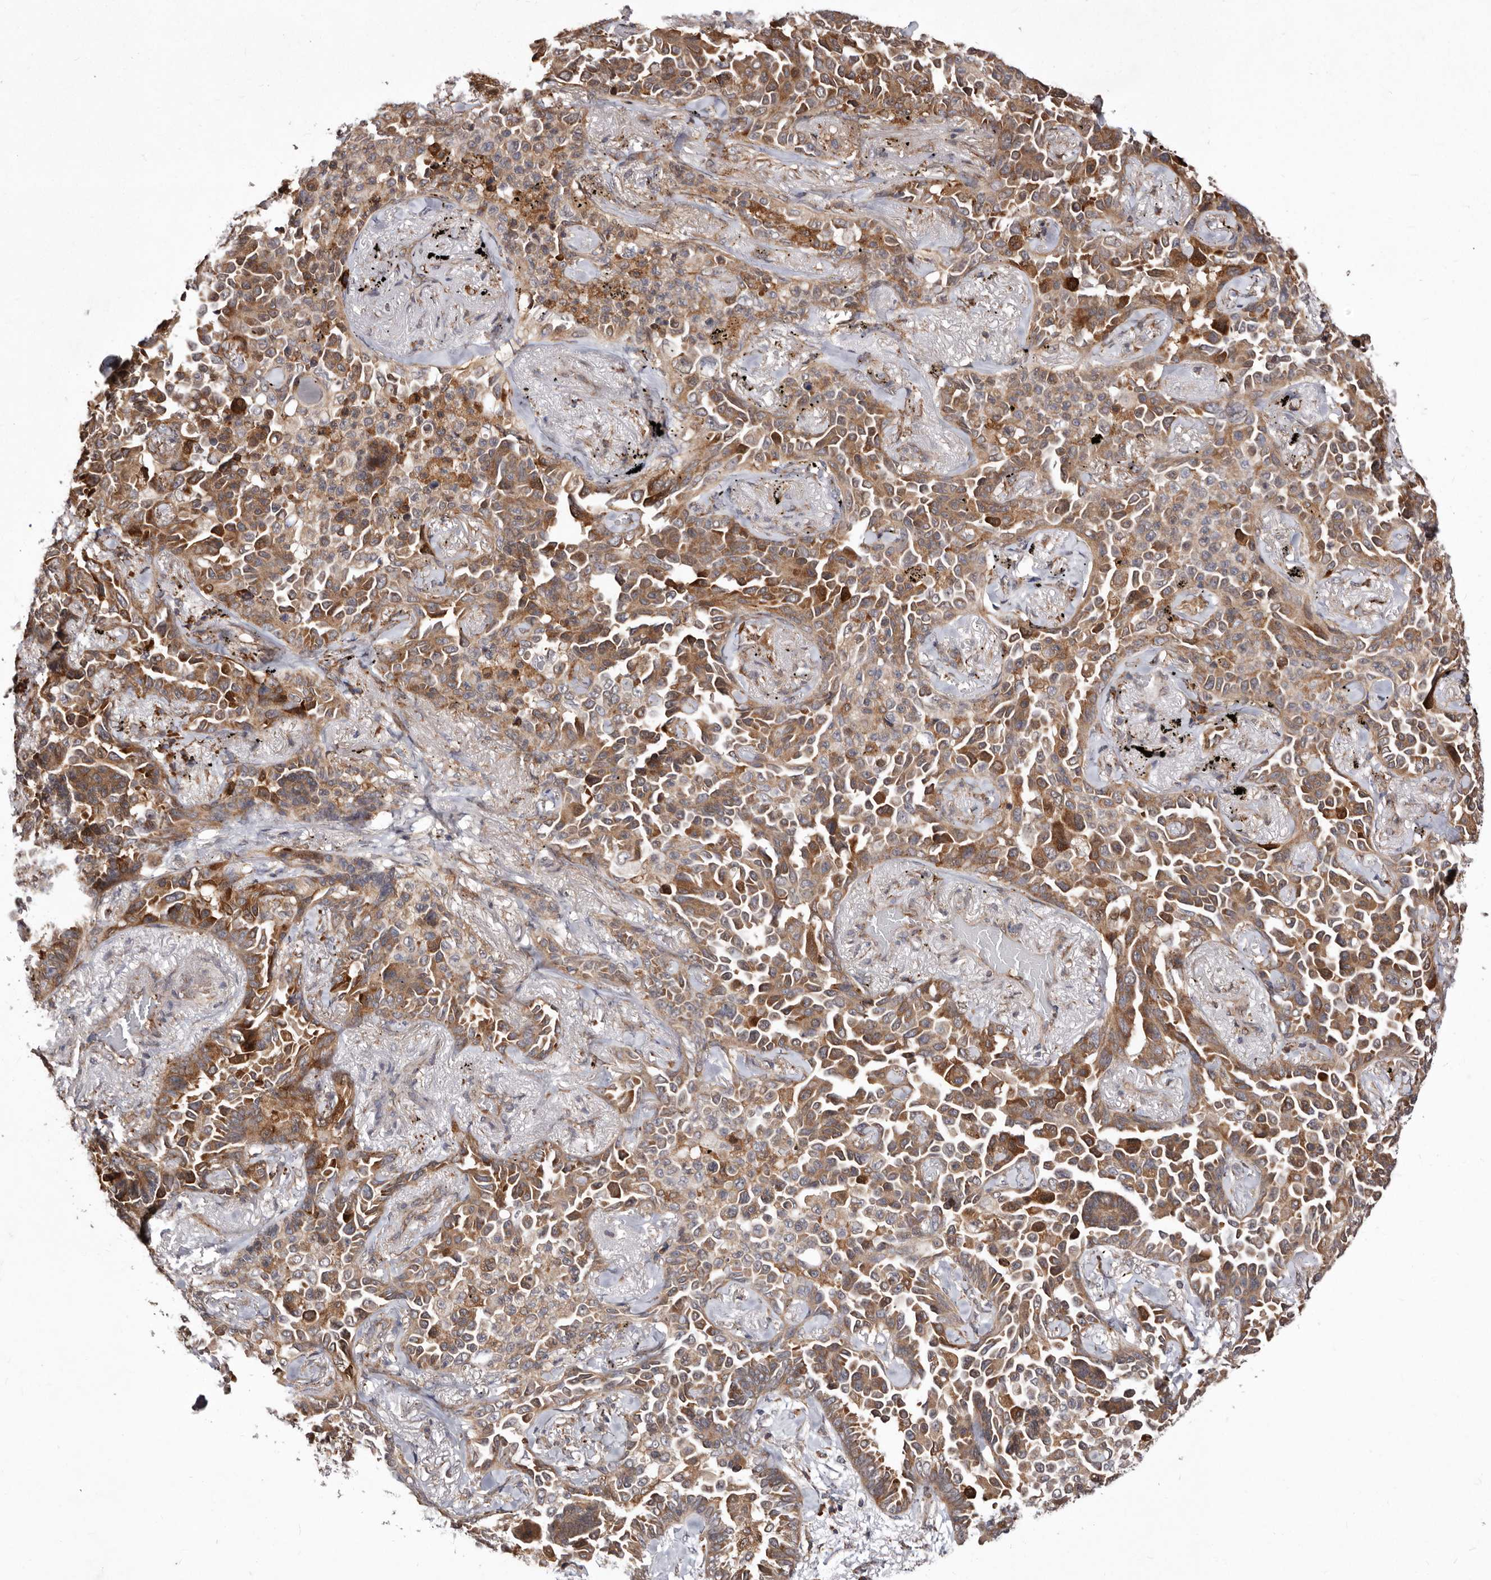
{"staining": {"intensity": "moderate", "quantity": ">75%", "location": "cytoplasmic/membranous"}, "tissue": "lung cancer", "cell_type": "Tumor cells", "image_type": "cancer", "snomed": [{"axis": "morphology", "description": "Adenocarcinoma, NOS"}, {"axis": "topography", "description": "Lung"}], "caption": "Immunohistochemistry (IHC) micrograph of adenocarcinoma (lung) stained for a protein (brown), which reveals medium levels of moderate cytoplasmic/membranous positivity in about >75% of tumor cells.", "gene": "RRM2B", "patient": {"sex": "female", "age": 67}}